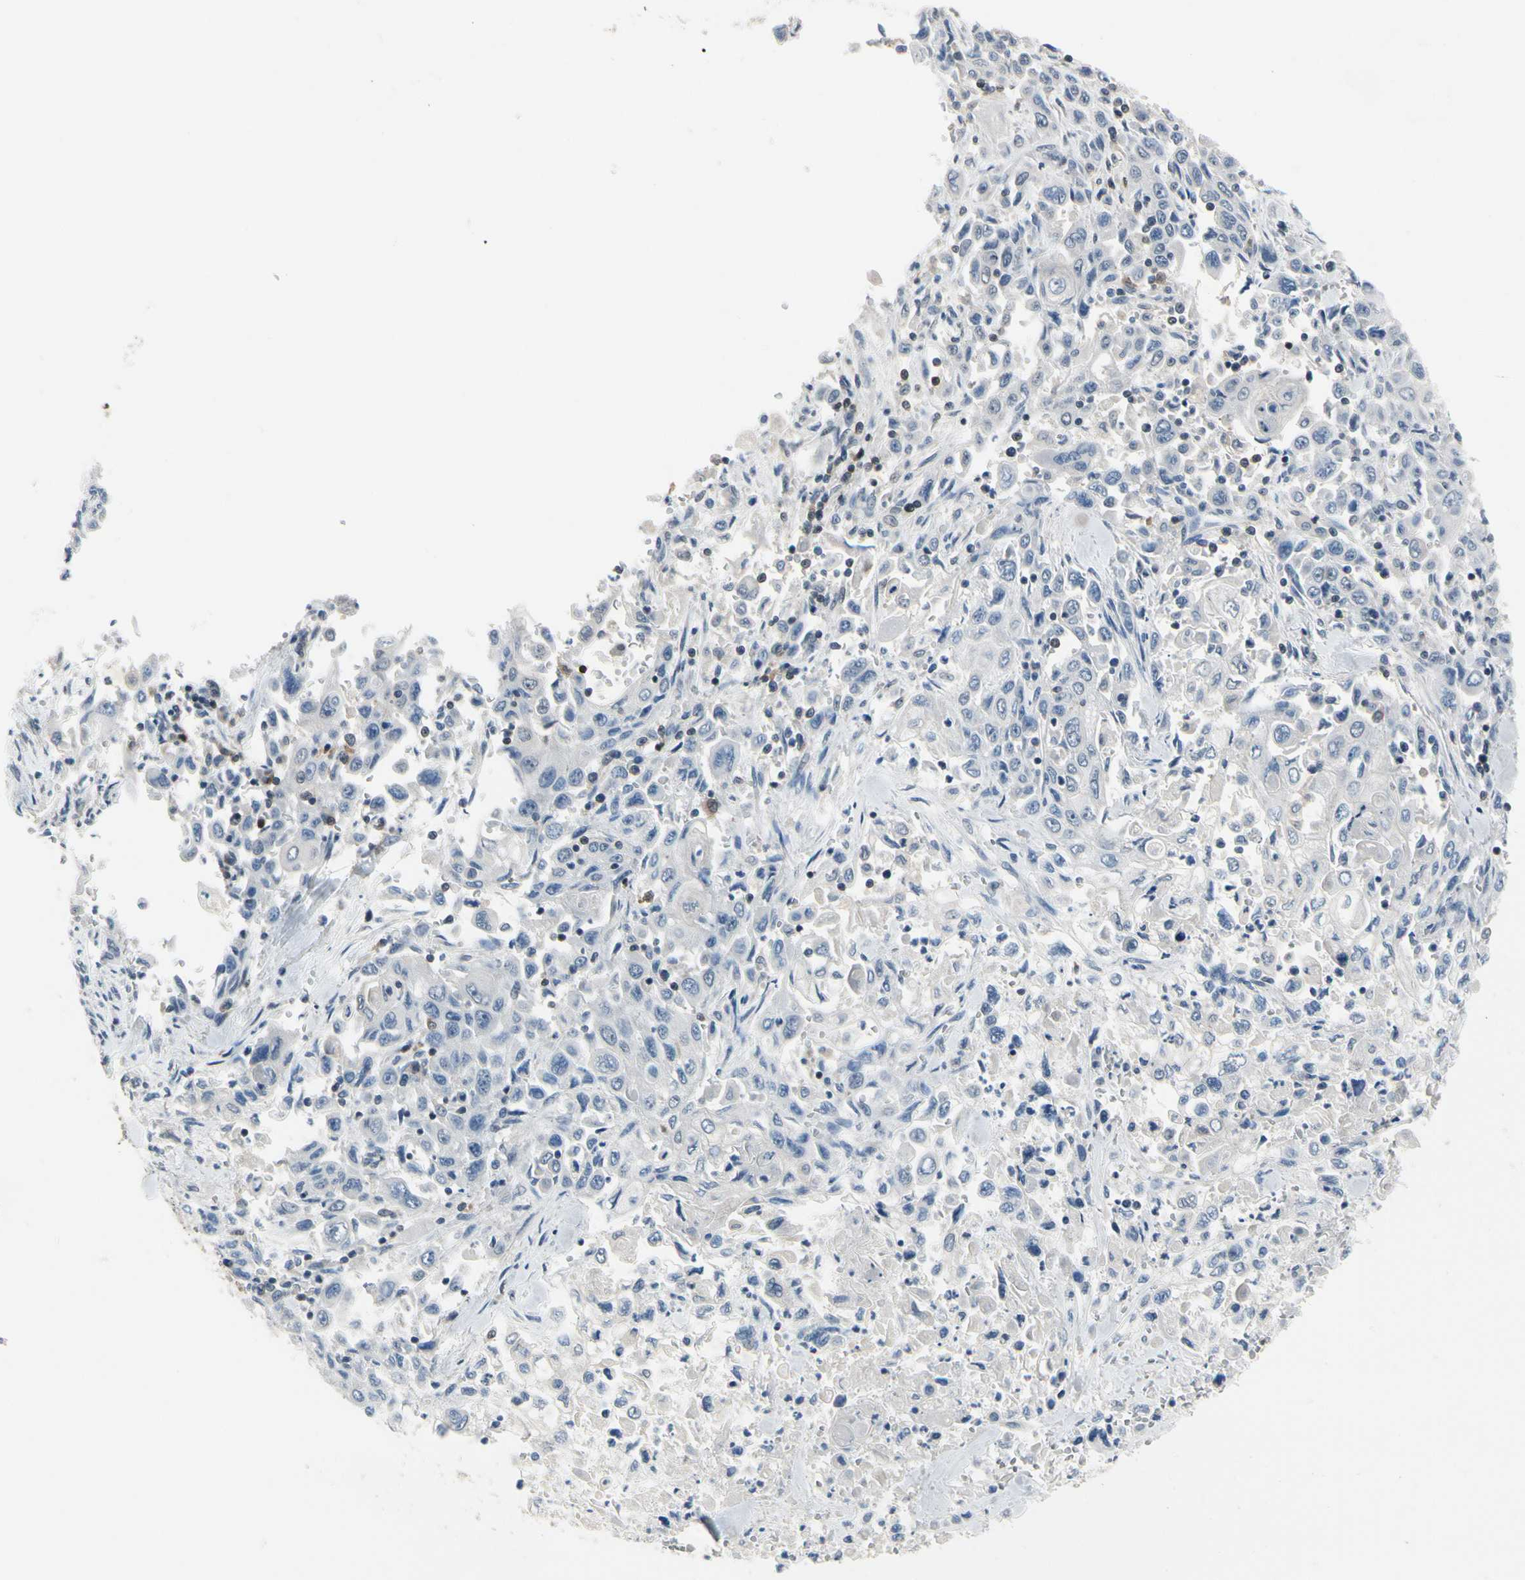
{"staining": {"intensity": "weak", "quantity": "<25%", "location": "nuclear"}, "tissue": "pancreatic cancer", "cell_type": "Tumor cells", "image_type": "cancer", "snomed": [{"axis": "morphology", "description": "Adenocarcinoma, NOS"}, {"axis": "topography", "description": "Pancreas"}], "caption": "A histopathology image of pancreatic adenocarcinoma stained for a protein exhibits no brown staining in tumor cells.", "gene": "NFATC2", "patient": {"sex": "male", "age": 70}}